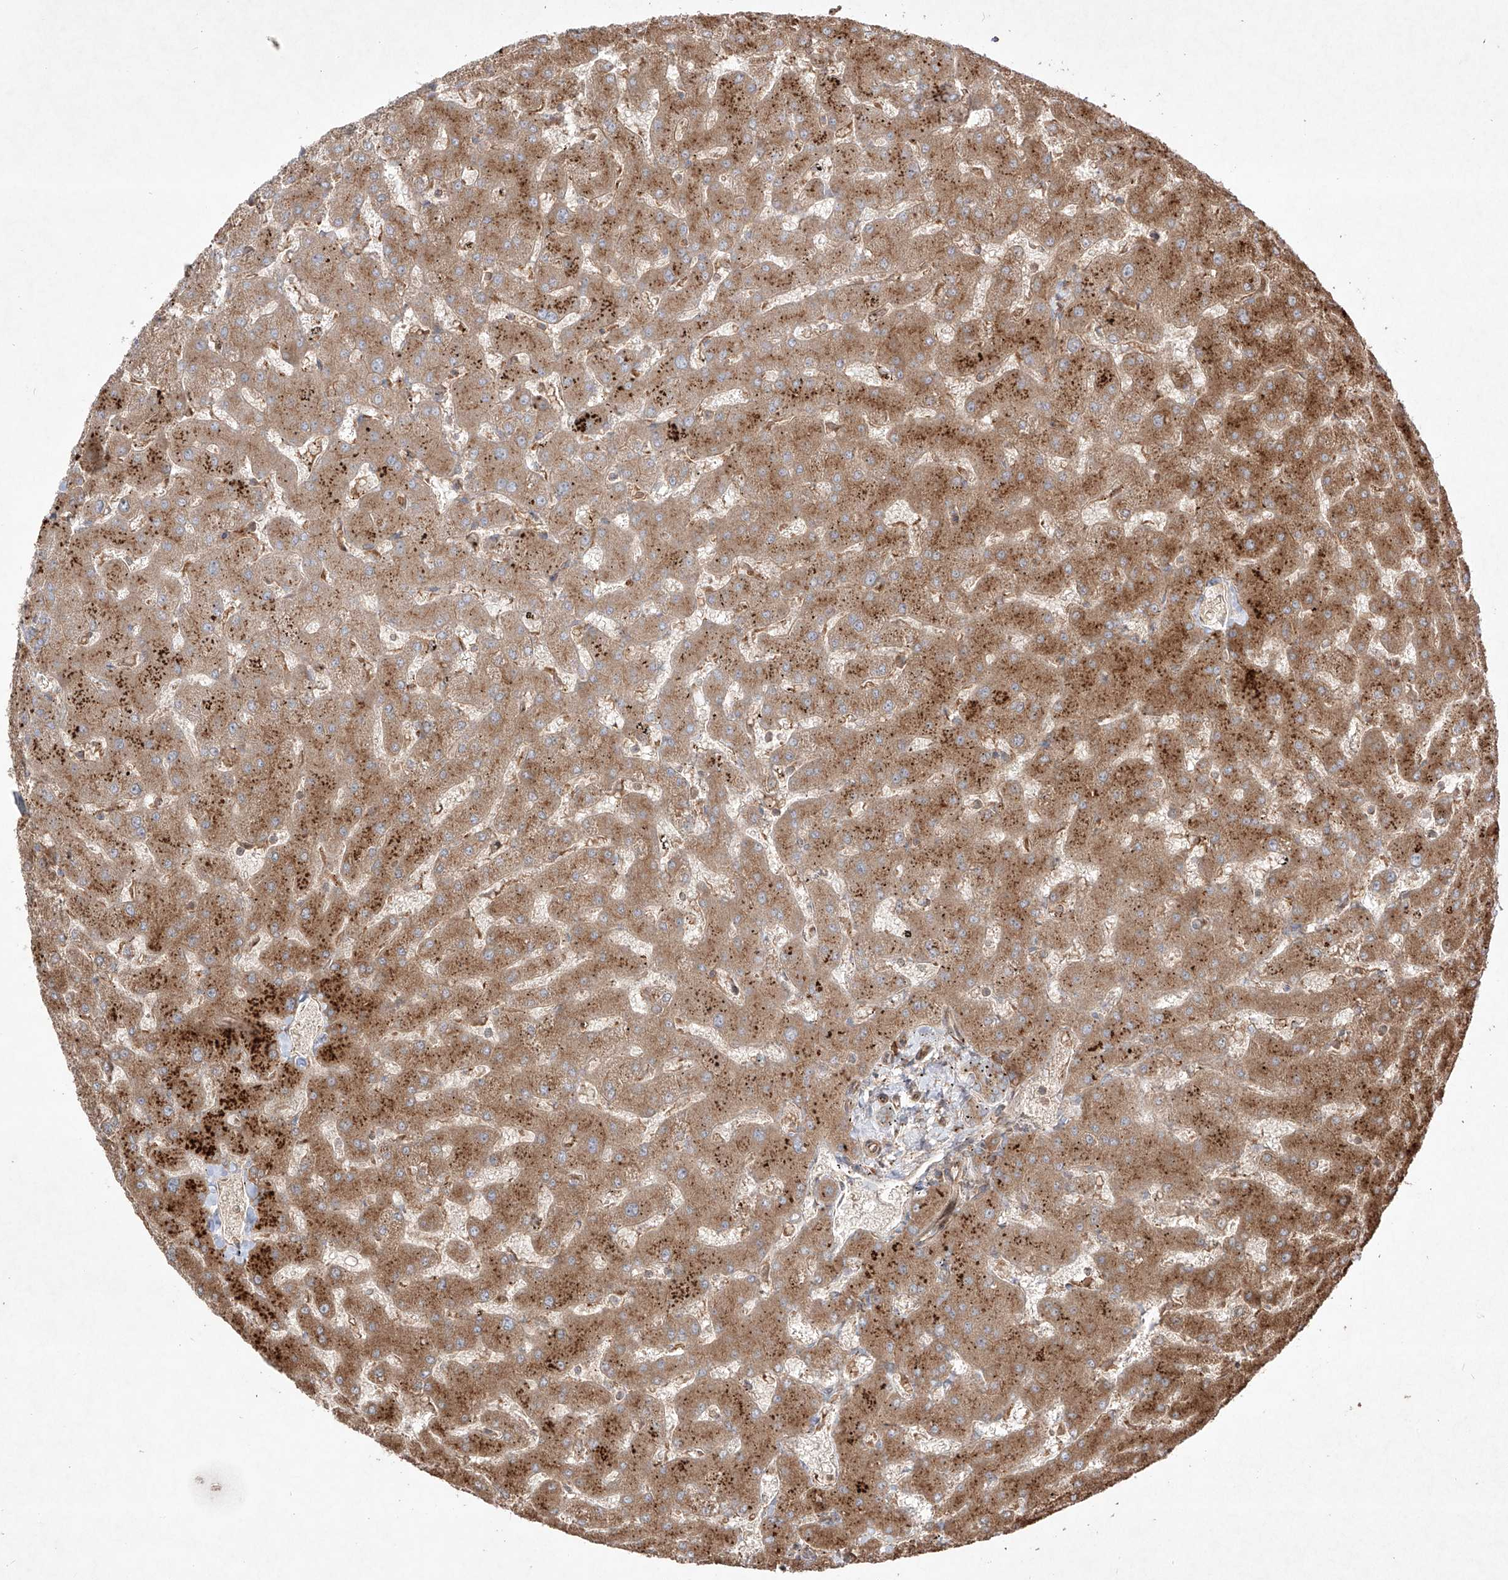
{"staining": {"intensity": "moderate", "quantity": ">75%", "location": "cytoplasmic/membranous"}, "tissue": "liver", "cell_type": "Cholangiocytes", "image_type": "normal", "snomed": [{"axis": "morphology", "description": "Normal tissue, NOS"}, {"axis": "topography", "description": "Liver"}], "caption": "Immunohistochemistry (IHC) of unremarkable liver displays medium levels of moderate cytoplasmic/membranous expression in approximately >75% of cholangiocytes.", "gene": "YKT6", "patient": {"sex": "female", "age": 63}}